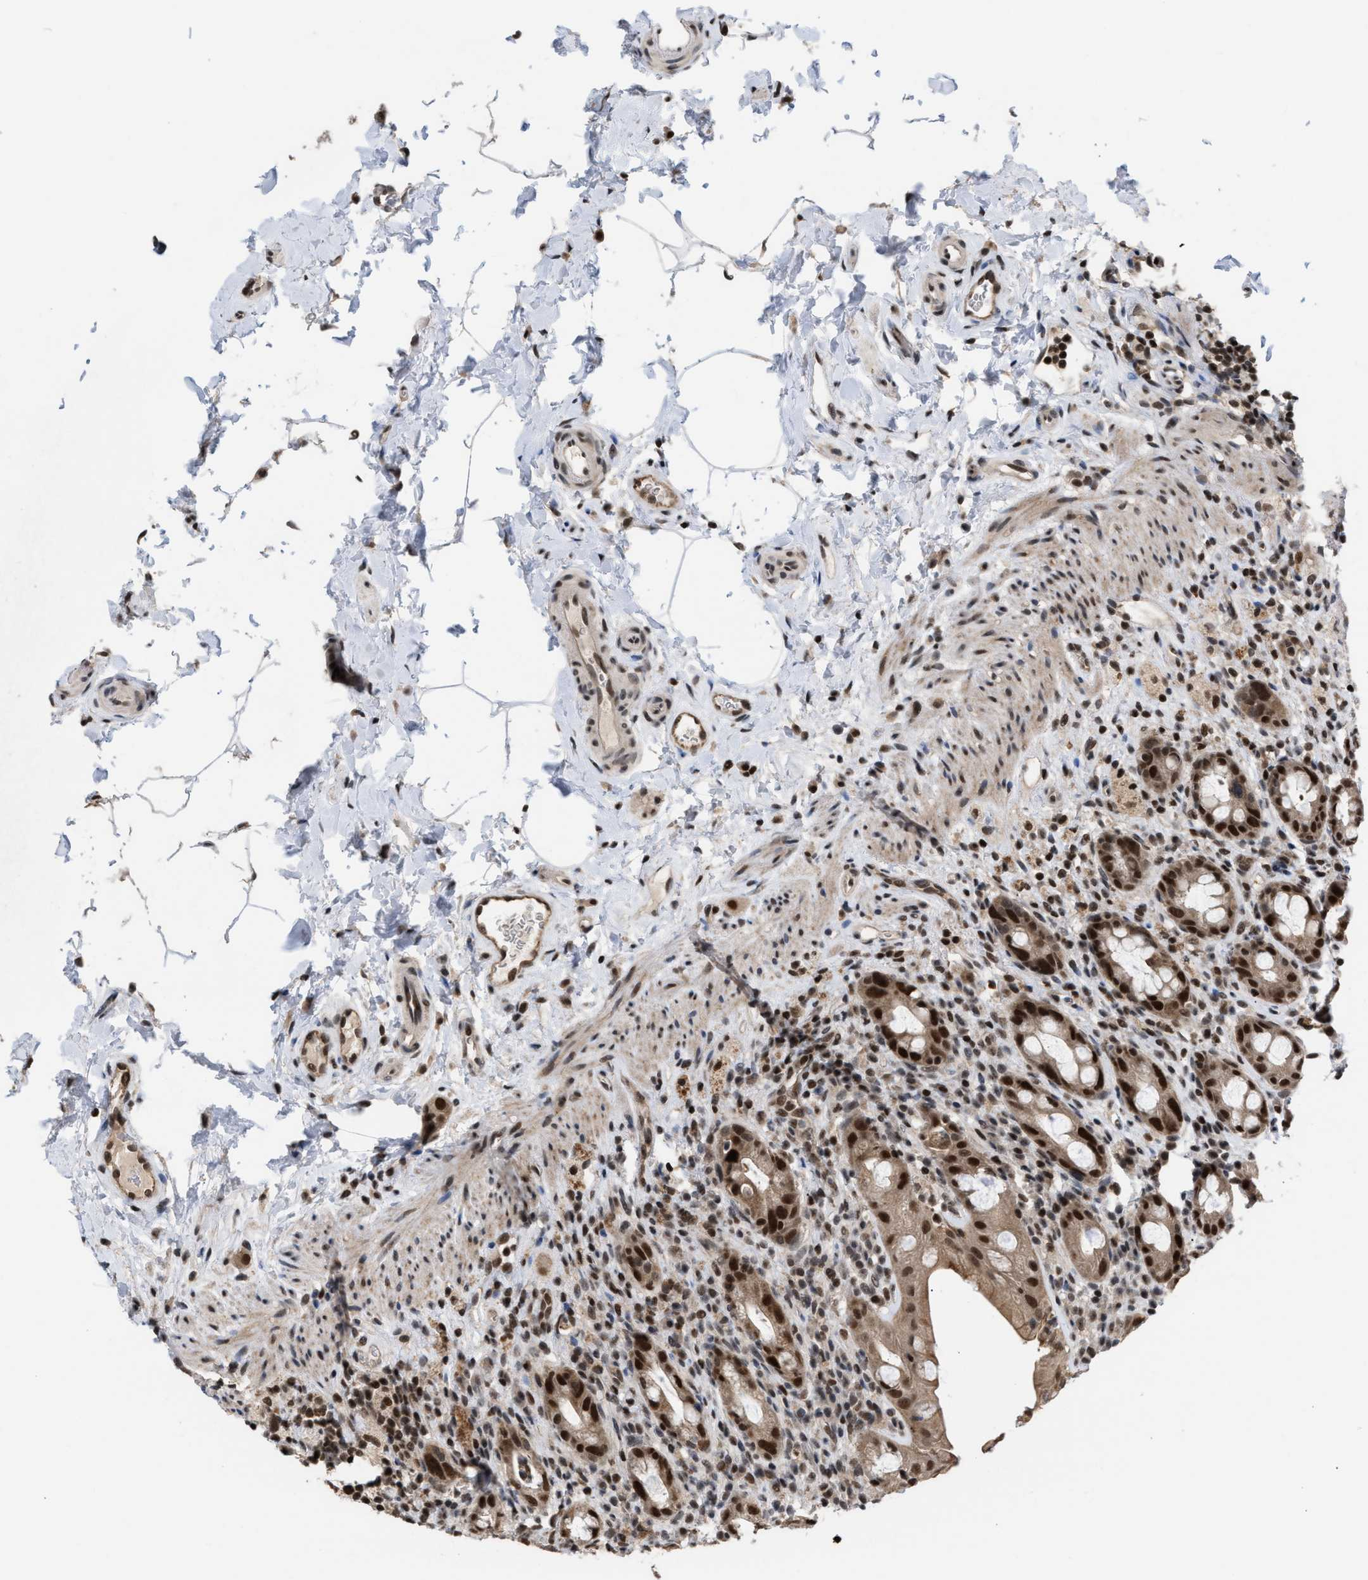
{"staining": {"intensity": "strong", "quantity": ">75%", "location": "cytoplasmic/membranous,nuclear"}, "tissue": "rectum", "cell_type": "Glandular cells", "image_type": "normal", "snomed": [{"axis": "morphology", "description": "Normal tissue, NOS"}, {"axis": "topography", "description": "Rectum"}], "caption": "Rectum stained with DAB immunohistochemistry displays high levels of strong cytoplasmic/membranous,nuclear positivity in about >75% of glandular cells.", "gene": "C9orf78", "patient": {"sex": "male", "age": 44}}